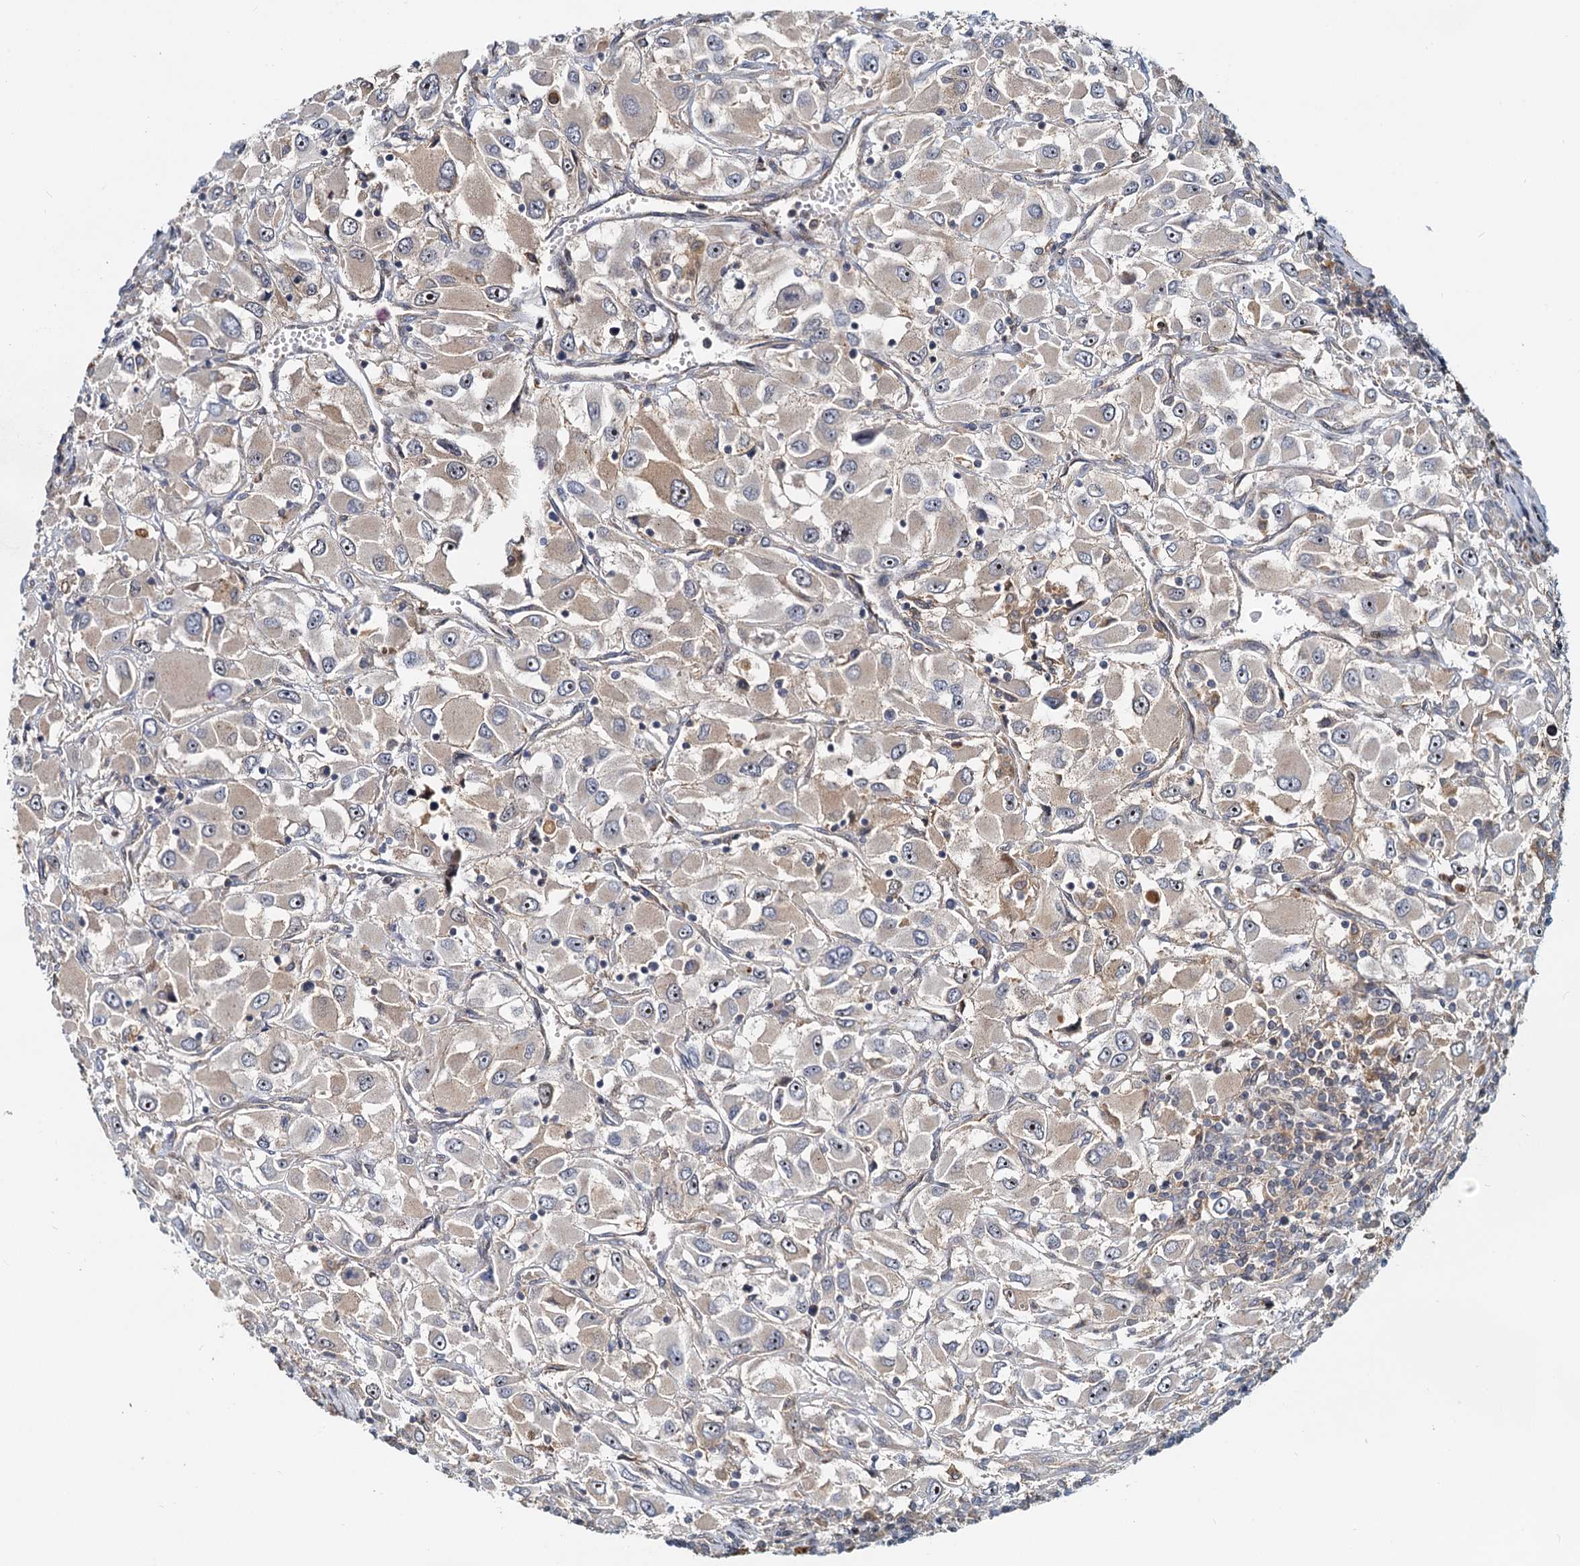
{"staining": {"intensity": "weak", "quantity": "<25%", "location": "cytoplasmic/membranous"}, "tissue": "renal cancer", "cell_type": "Tumor cells", "image_type": "cancer", "snomed": [{"axis": "morphology", "description": "Adenocarcinoma, NOS"}, {"axis": "topography", "description": "Kidney"}], "caption": "This is an immunohistochemistry image of renal cancer (adenocarcinoma). There is no positivity in tumor cells.", "gene": "TOLLIP", "patient": {"sex": "female", "age": 52}}